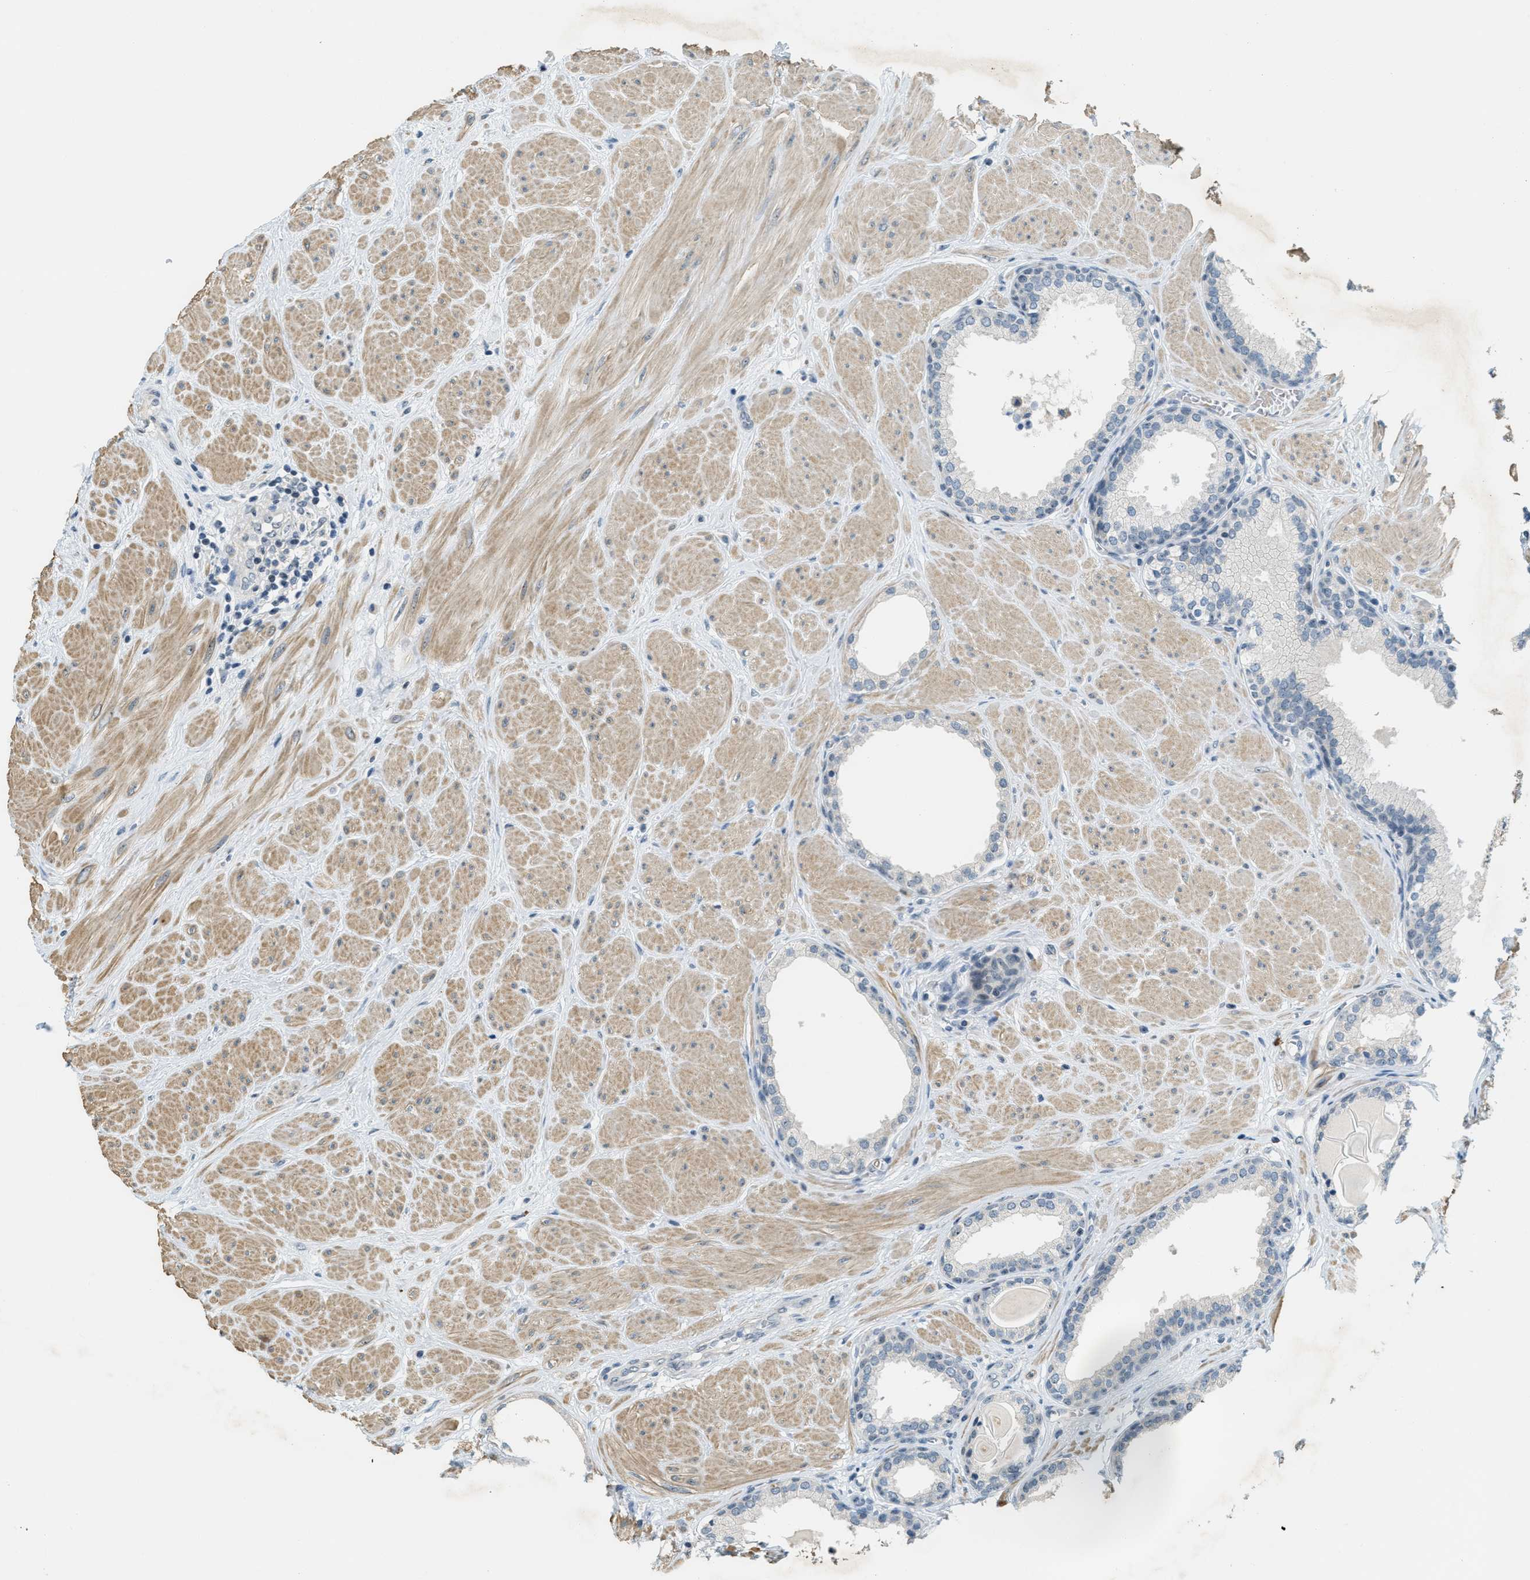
{"staining": {"intensity": "weak", "quantity": "<25%", "location": "nuclear"}, "tissue": "prostate", "cell_type": "Glandular cells", "image_type": "normal", "snomed": [{"axis": "morphology", "description": "Normal tissue, NOS"}, {"axis": "topography", "description": "Prostate"}], "caption": "This is a histopathology image of immunohistochemistry (IHC) staining of normal prostate, which shows no positivity in glandular cells. The staining is performed using DAB (3,3'-diaminobenzidine) brown chromogen with nuclei counter-stained in using hematoxylin.", "gene": "DDX47", "patient": {"sex": "male", "age": 51}}